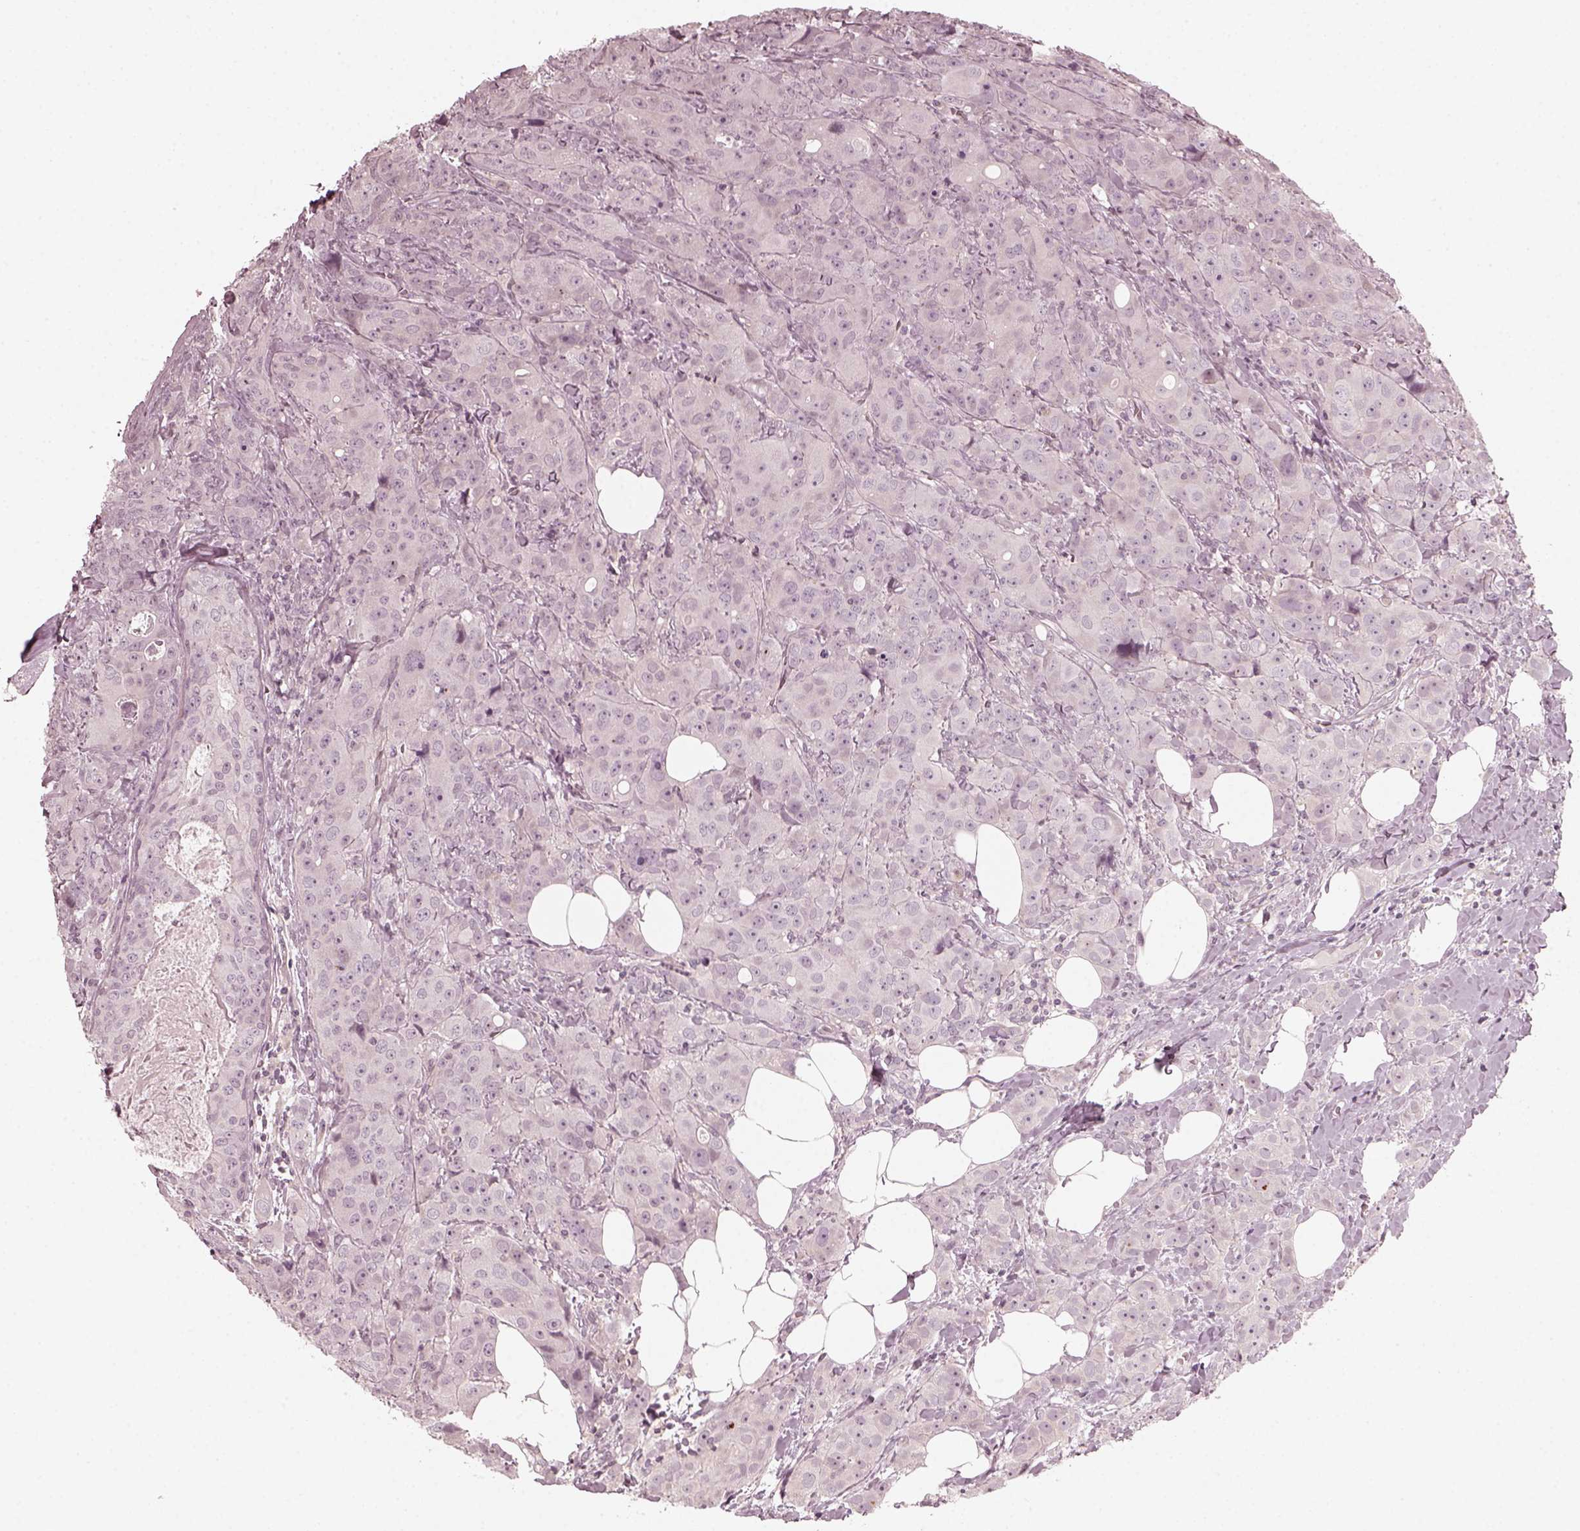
{"staining": {"intensity": "negative", "quantity": "none", "location": "none"}, "tissue": "breast cancer", "cell_type": "Tumor cells", "image_type": "cancer", "snomed": [{"axis": "morphology", "description": "Duct carcinoma"}, {"axis": "topography", "description": "Breast"}], "caption": "Tumor cells are negative for brown protein staining in breast infiltrating ductal carcinoma.", "gene": "CHIT1", "patient": {"sex": "female", "age": 43}}